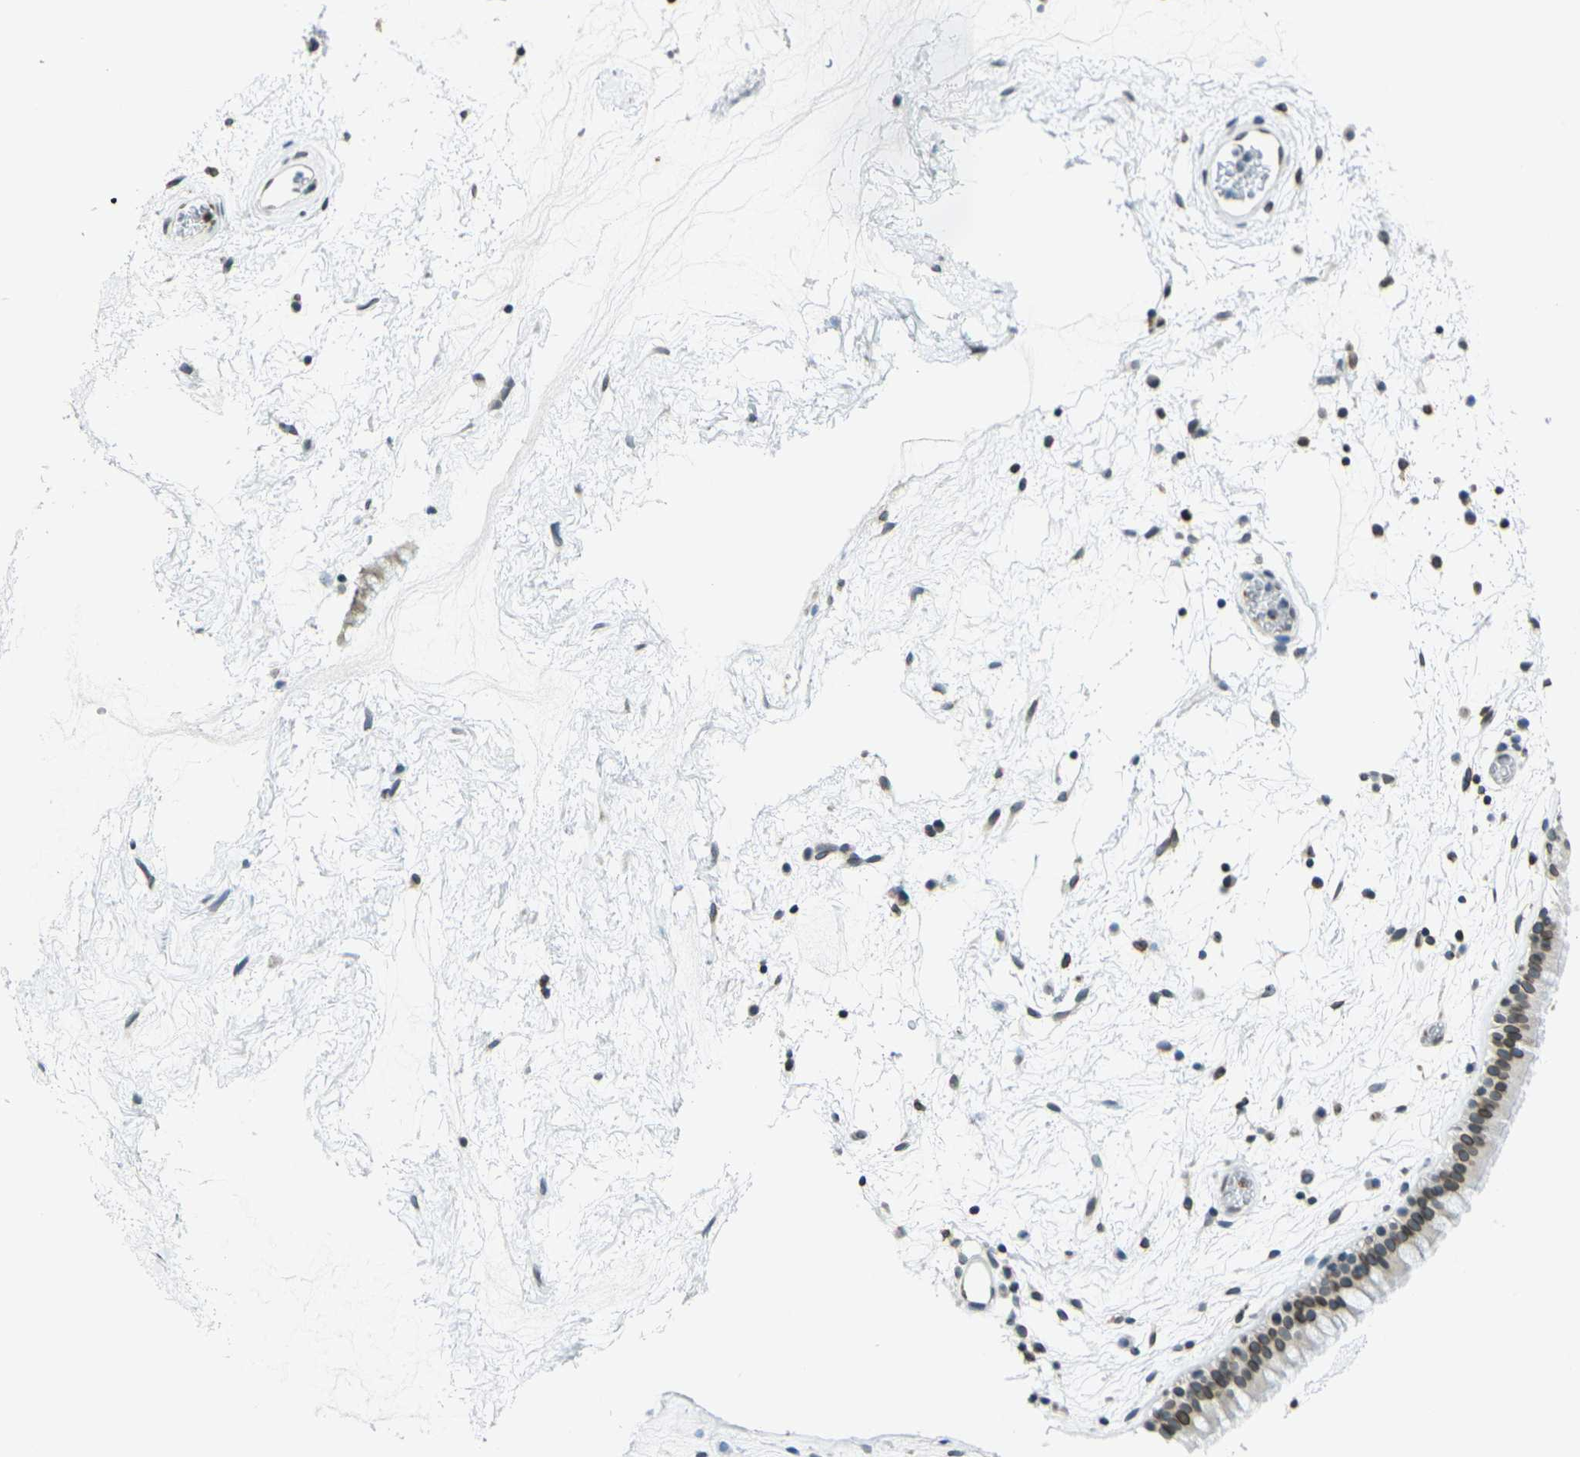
{"staining": {"intensity": "strong", "quantity": ">75%", "location": "cytoplasmic/membranous,nuclear"}, "tissue": "nasopharynx", "cell_type": "Respiratory epithelial cells", "image_type": "normal", "snomed": [{"axis": "morphology", "description": "Normal tissue, NOS"}, {"axis": "morphology", "description": "Inflammation, NOS"}, {"axis": "topography", "description": "Nasopharynx"}], "caption": "This micrograph exhibits IHC staining of normal human nasopharynx, with high strong cytoplasmic/membranous,nuclear positivity in approximately >75% of respiratory epithelial cells.", "gene": "BRDT", "patient": {"sex": "male", "age": 48}}